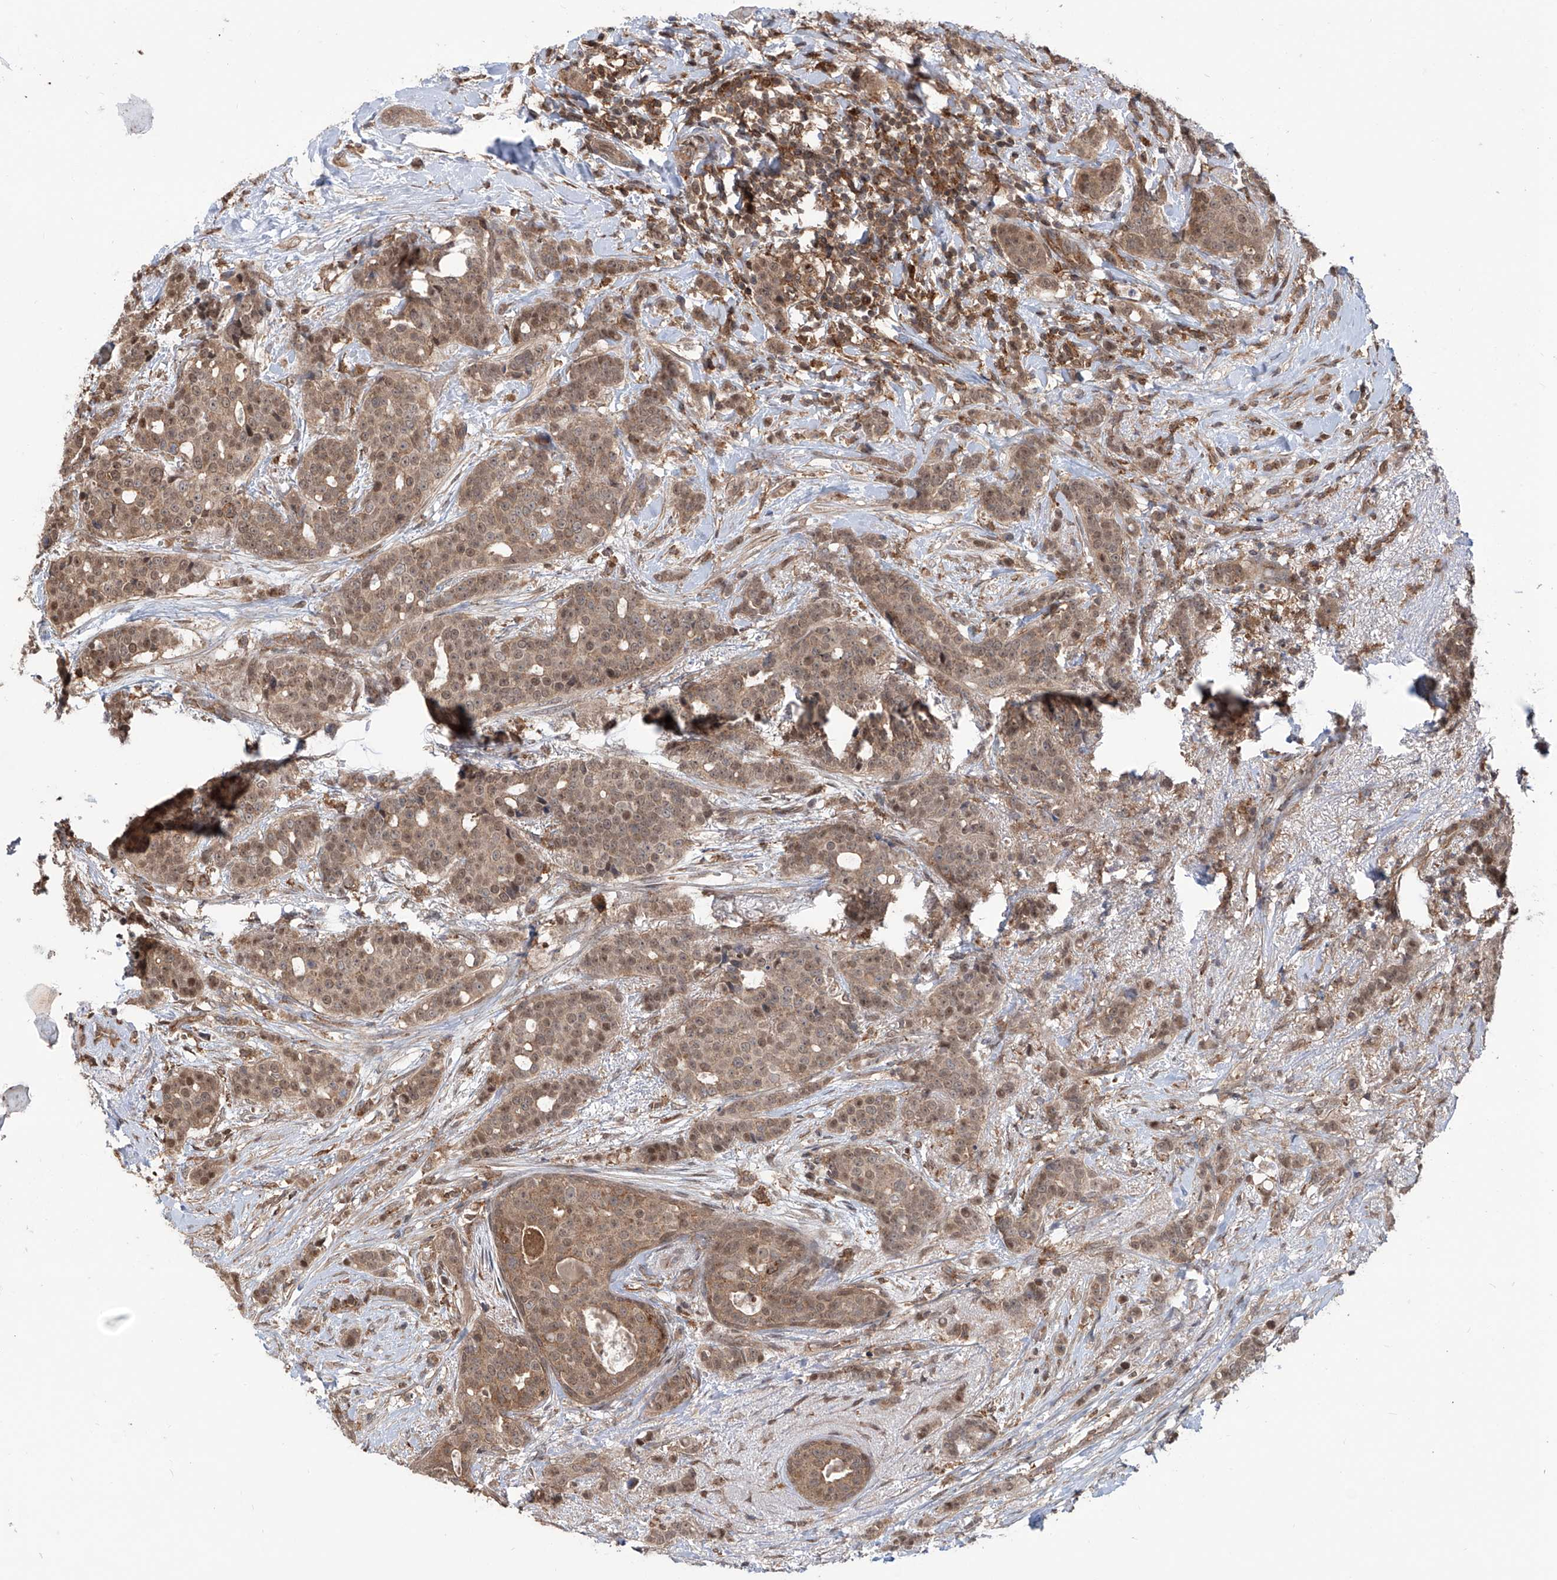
{"staining": {"intensity": "moderate", "quantity": ">75%", "location": "cytoplasmic/membranous,nuclear"}, "tissue": "breast cancer", "cell_type": "Tumor cells", "image_type": "cancer", "snomed": [{"axis": "morphology", "description": "Lobular carcinoma"}, {"axis": "topography", "description": "Breast"}], "caption": "Protein staining exhibits moderate cytoplasmic/membranous and nuclear expression in approximately >75% of tumor cells in breast lobular carcinoma.", "gene": "HOXC8", "patient": {"sex": "female", "age": 51}}